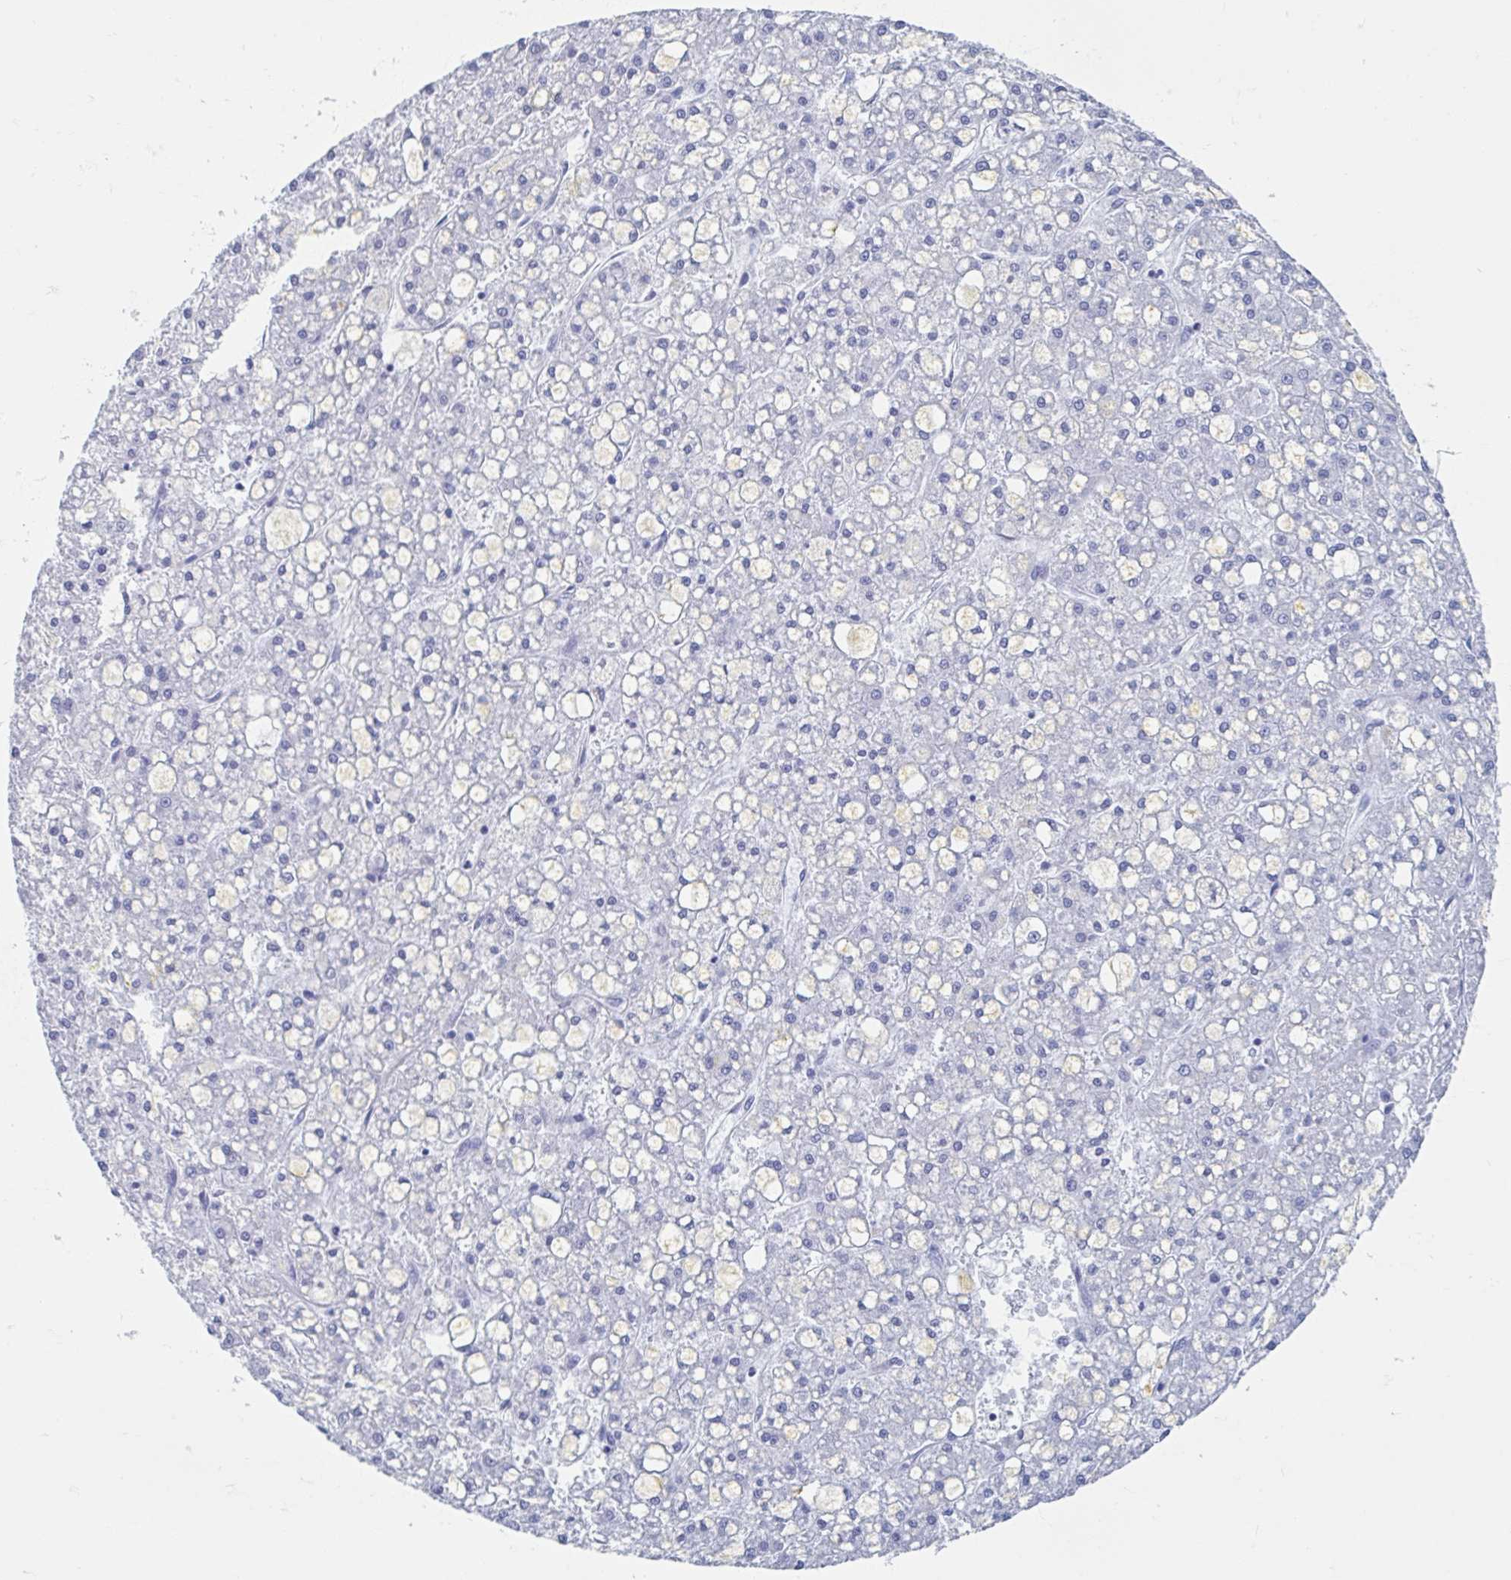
{"staining": {"intensity": "negative", "quantity": "none", "location": "none"}, "tissue": "liver cancer", "cell_type": "Tumor cells", "image_type": "cancer", "snomed": [{"axis": "morphology", "description": "Carcinoma, Hepatocellular, NOS"}, {"axis": "topography", "description": "Liver"}], "caption": "Hepatocellular carcinoma (liver) stained for a protein using immunohistochemistry exhibits no positivity tumor cells.", "gene": "SHCBP1L", "patient": {"sex": "male", "age": 67}}